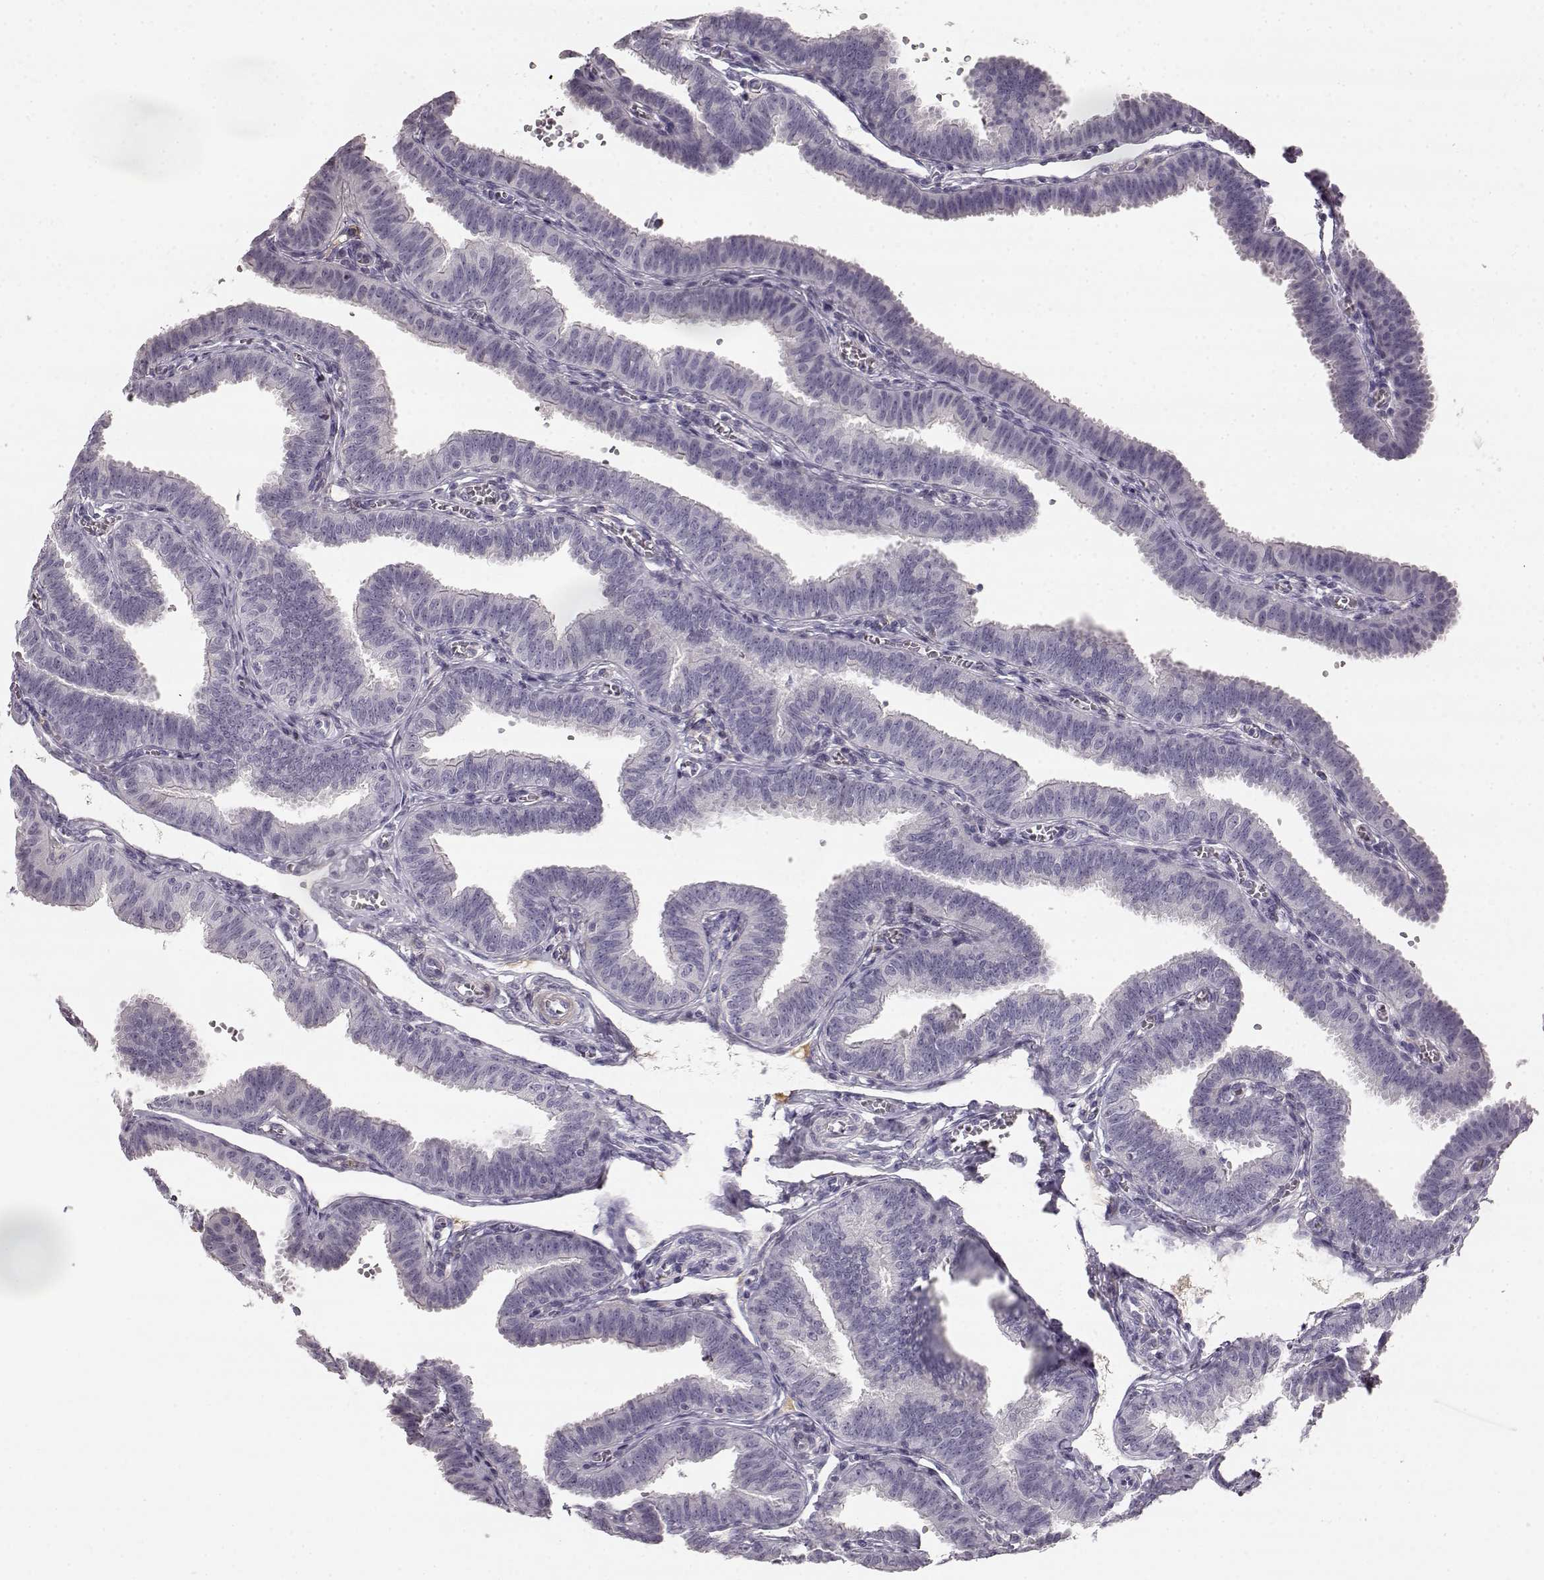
{"staining": {"intensity": "negative", "quantity": "none", "location": "none"}, "tissue": "fallopian tube", "cell_type": "Glandular cells", "image_type": "normal", "snomed": [{"axis": "morphology", "description": "Normal tissue, NOS"}, {"axis": "topography", "description": "Fallopian tube"}], "caption": "Glandular cells show no significant expression in unremarkable fallopian tube. (Immunohistochemistry (ihc), brightfield microscopy, high magnification).", "gene": "KIAA0319", "patient": {"sex": "female", "age": 25}}